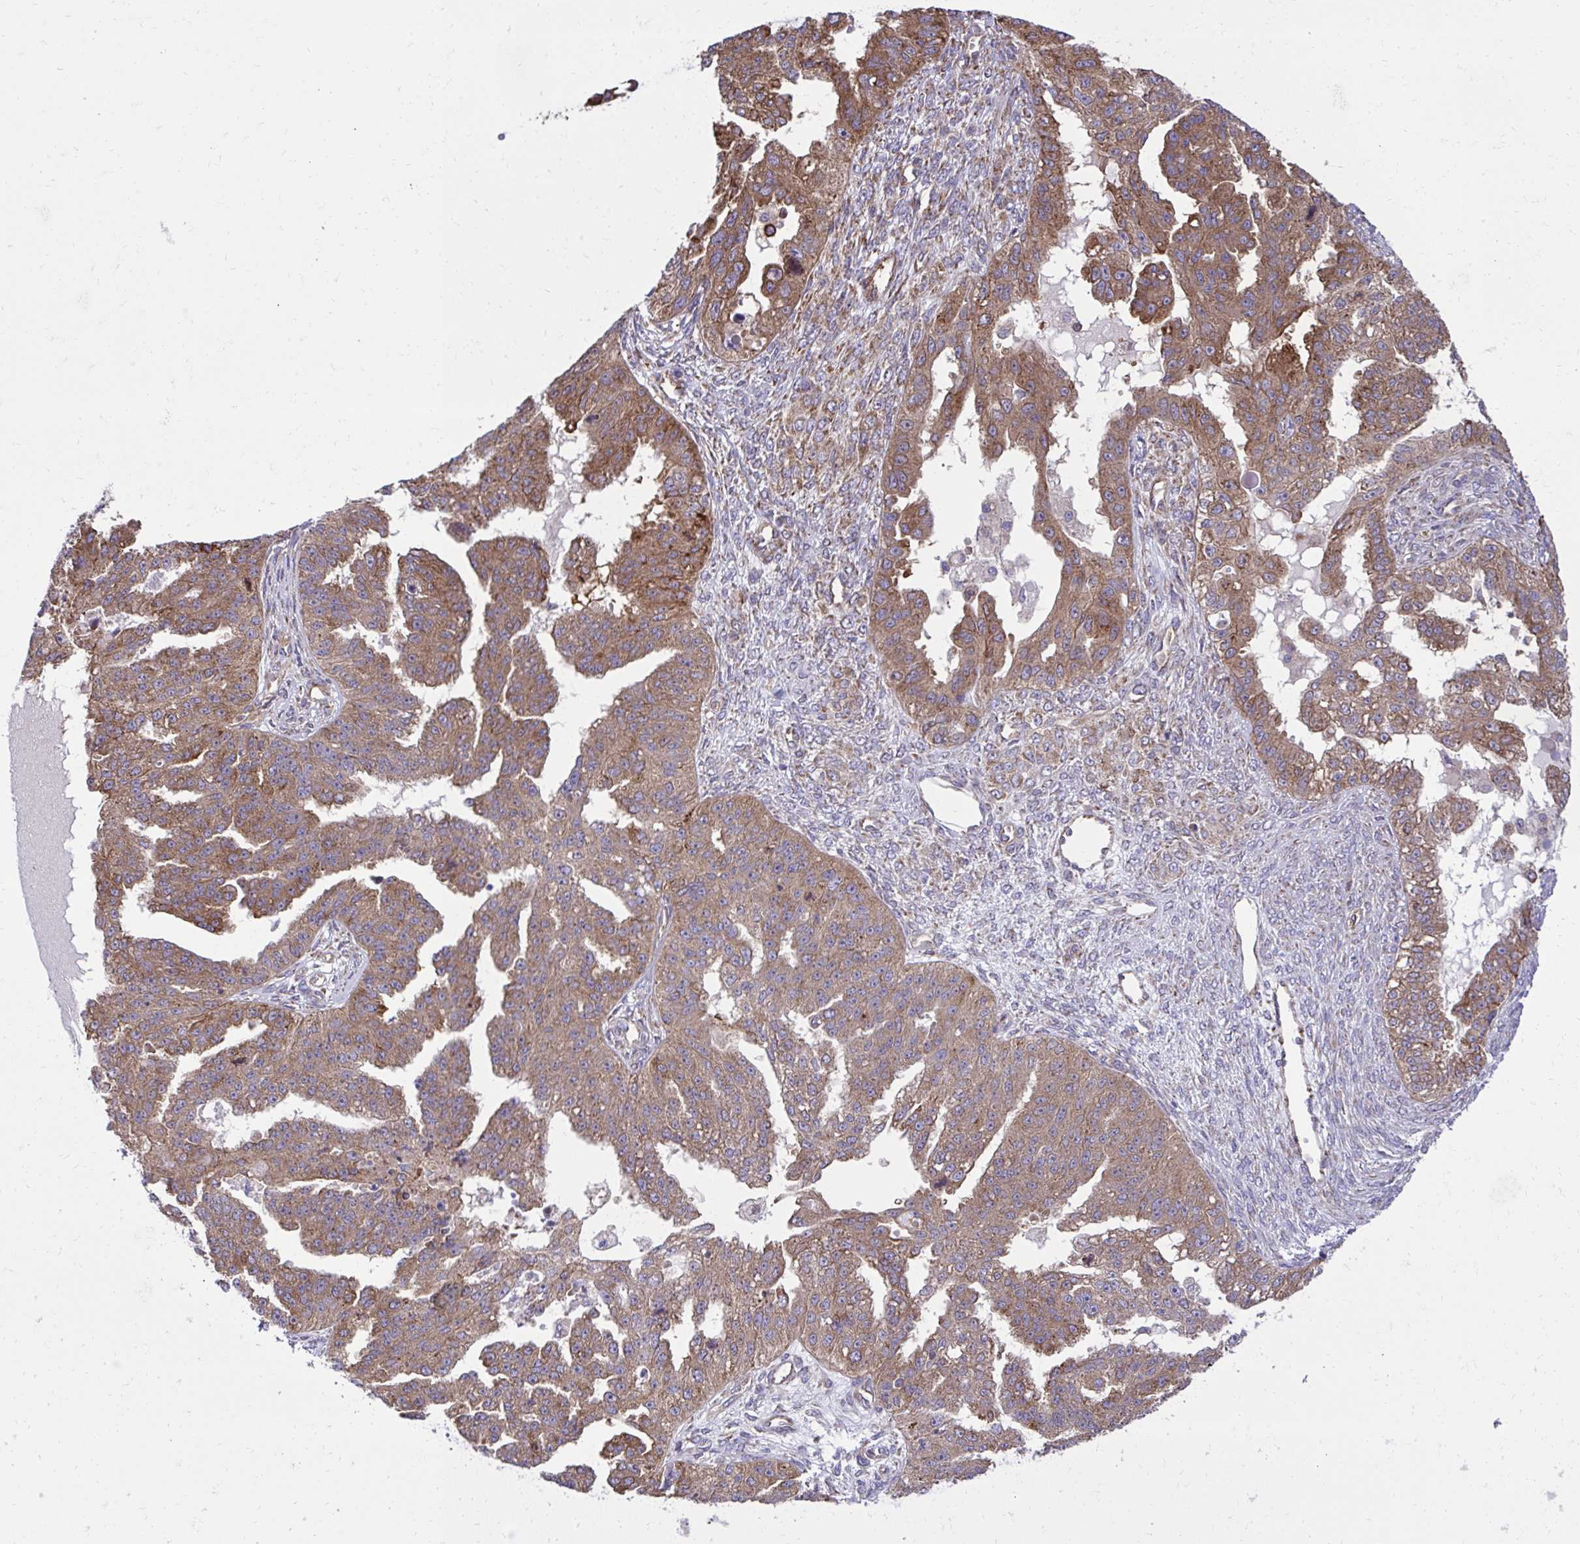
{"staining": {"intensity": "moderate", "quantity": ">75%", "location": "cytoplasmic/membranous"}, "tissue": "ovarian cancer", "cell_type": "Tumor cells", "image_type": "cancer", "snomed": [{"axis": "morphology", "description": "Cystadenocarcinoma, serous, NOS"}, {"axis": "topography", "description": "Ovary"}], "caption": "A brown stain highlights moderate cytoplasmic/membranous staining of a protein in human ovarian cancer tumor cells.", "gene": "NMNAT3", "patient": {"sex": "female", "age": 58}}